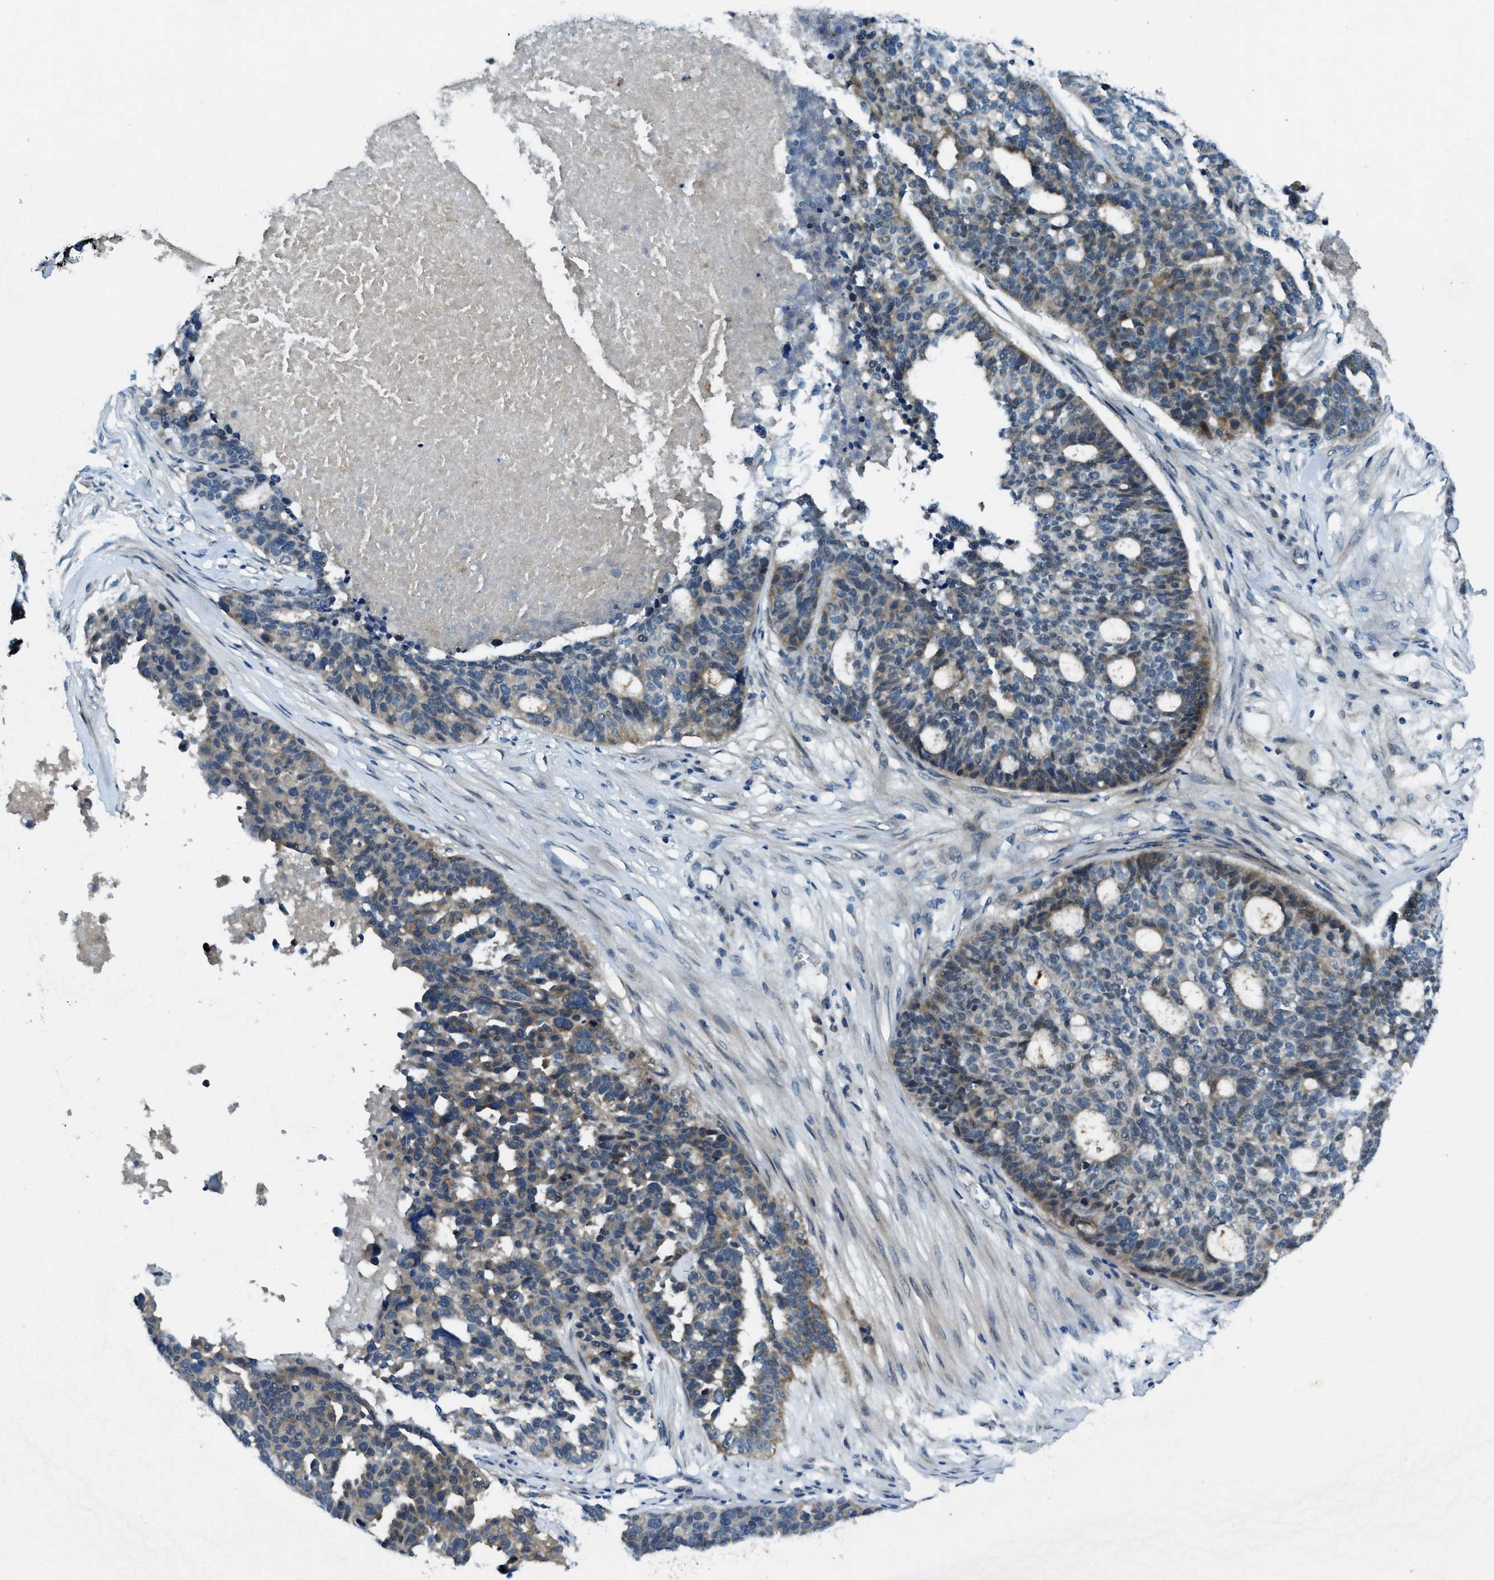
{"staining": {"intensity": "moderate", "quantity": "<25%", "location": "cytoplasmic/membranous"}, "tissue": "ovarian cancer", "cell_type": "Tumor cells", "image_type": "cancer", "snomed": [{"axis": "morphology", "description": "Cystadenocarcinoma, serous, NOS"}, {"axis": "topography", "description": "Ovary"}], "caption": "A brown stain shows moderate cytoplasmic/membranous expression of a protein in ovarian cancer tumor cells.", "gene": "SNX14", "patient": {"sex": "female", "age": 59}}